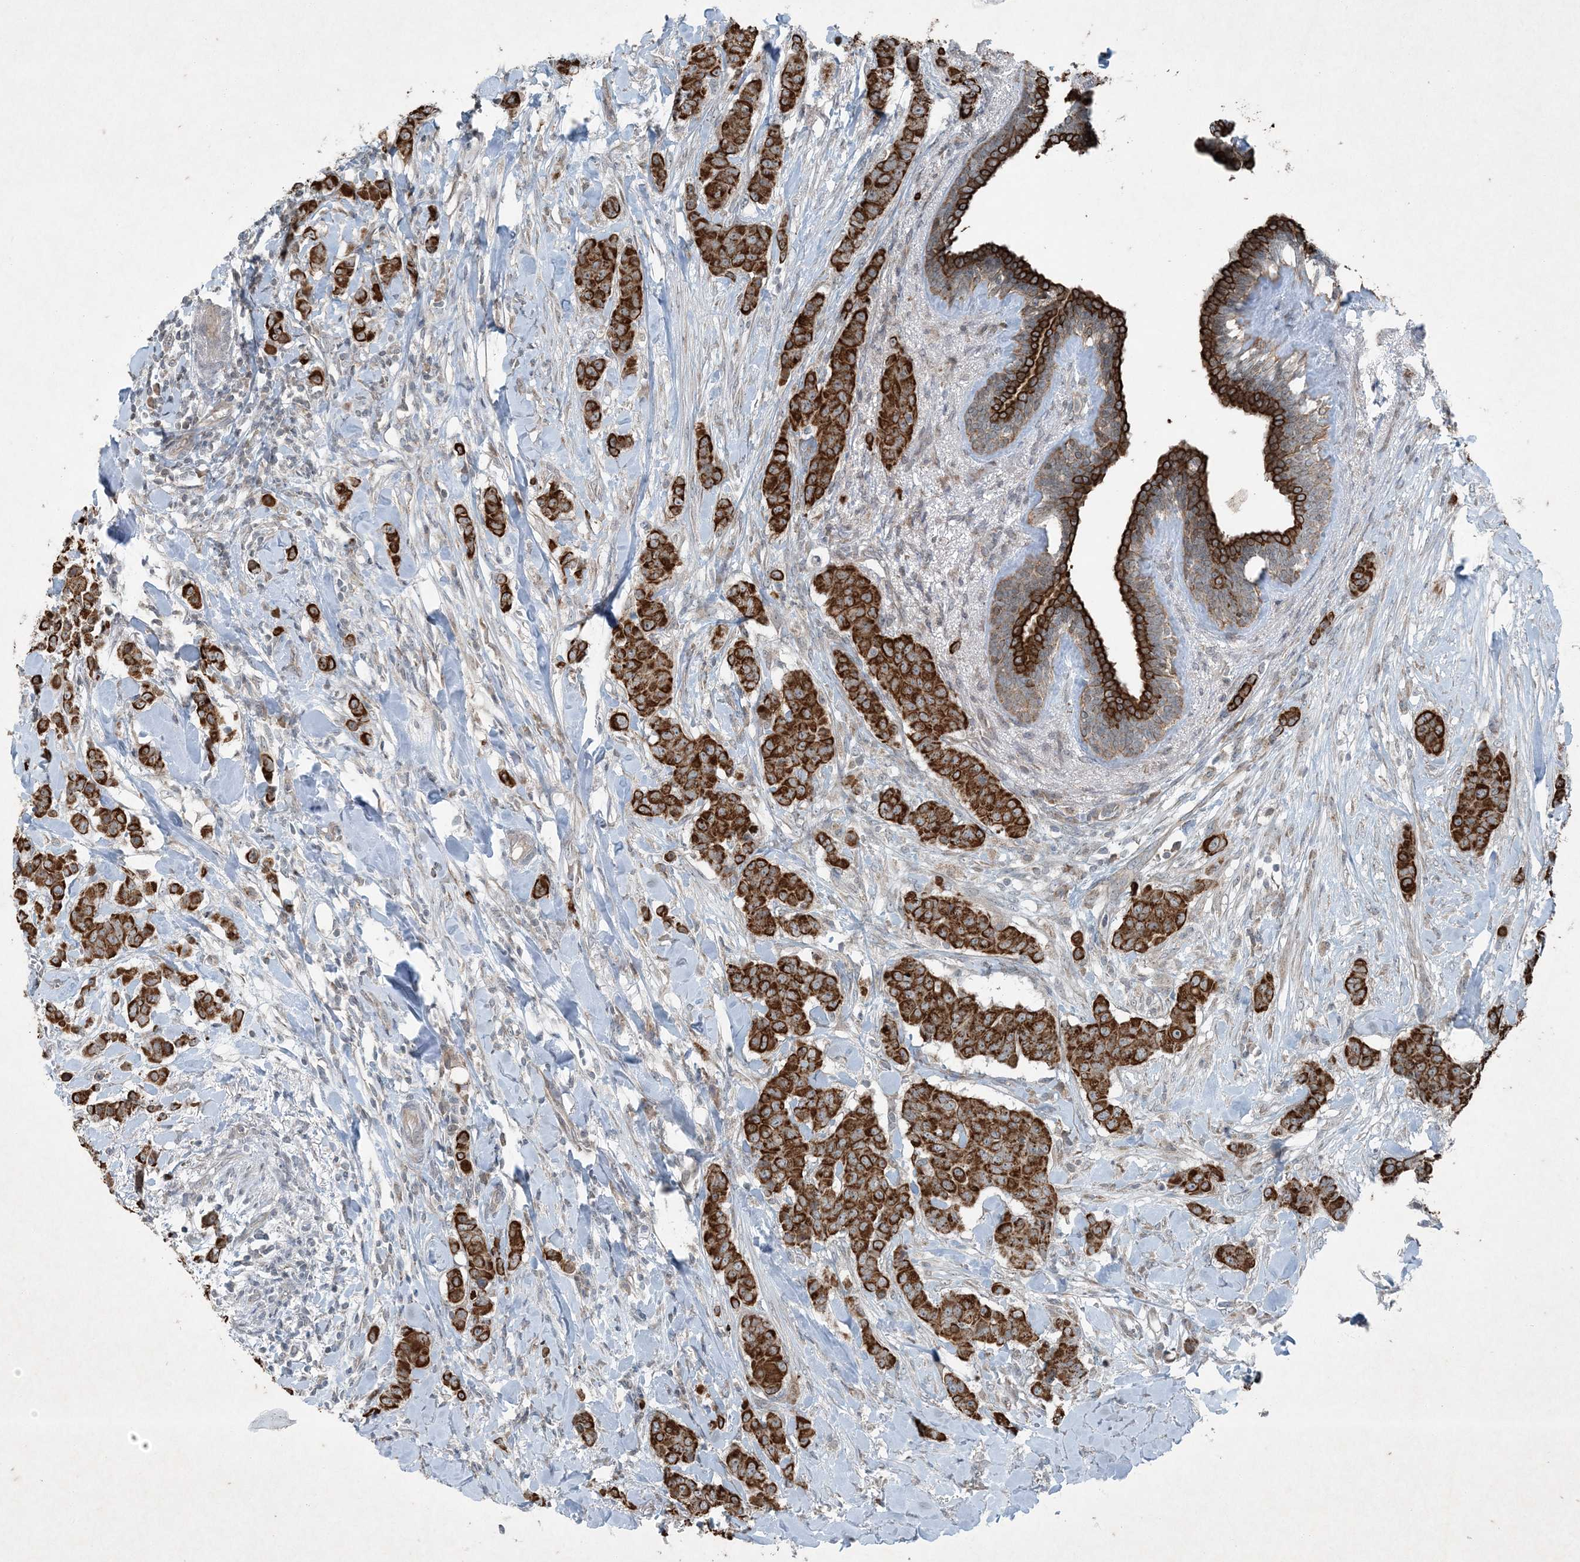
{"staining": {"intensity": "strong", "quantity": ">75%", "location": "cytoplasmic/membranous"}, "tissue": "breast cancer", "cell_type": "Tumor cells", "image_type": "cancer", "snomed": [{"axis": "morphology", "description": "Duct carcinoma"}, {"axis": "topography", "description": "Breast"}], "caption": "A brown stain shows strong cytoplasmic/membranous positivity of a protein in breast infiltrating ductal carcinoma tumor cells.", "gene": "PC", "patient": {"sex": "female", "age": 40}}